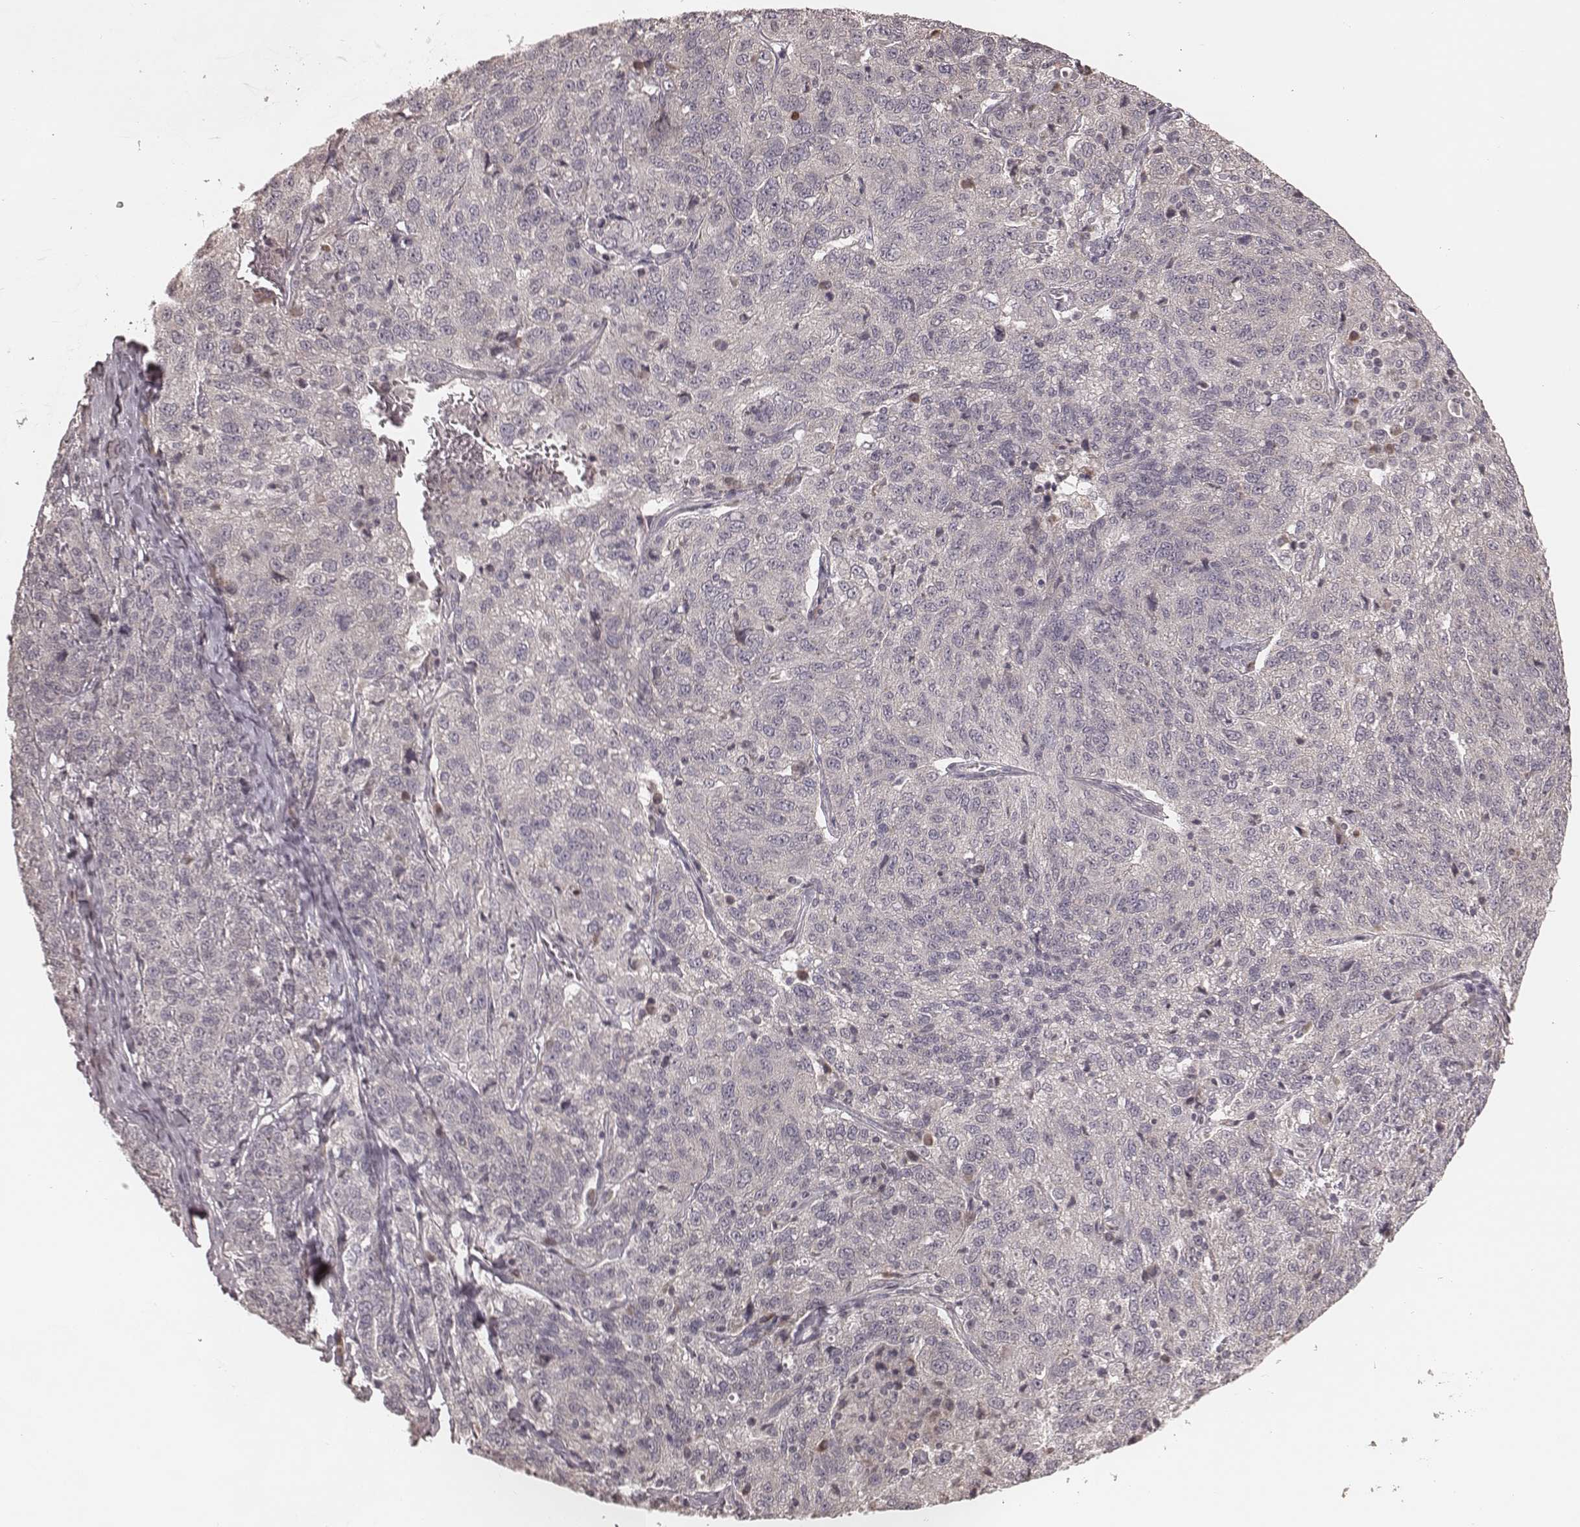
{"staining": {"intensity": "negative", "quantity": "none", "location": "none"}, "tissue": "ovarian cancer", "cell_type": "Tumor cells", "image_type": "cancer", "snomed": [{"axis": "morphology", "description": "Cystadenocarcinoma, serous, NOS"}, {"axis": "topography", "description": "Ovary"}], "caption": "Ovarian cancer was stained to show a protein in brown. There is no significant staining in tumor cells.", "gene": "IL5", "patient": {"sex": "female", "age": 71}}